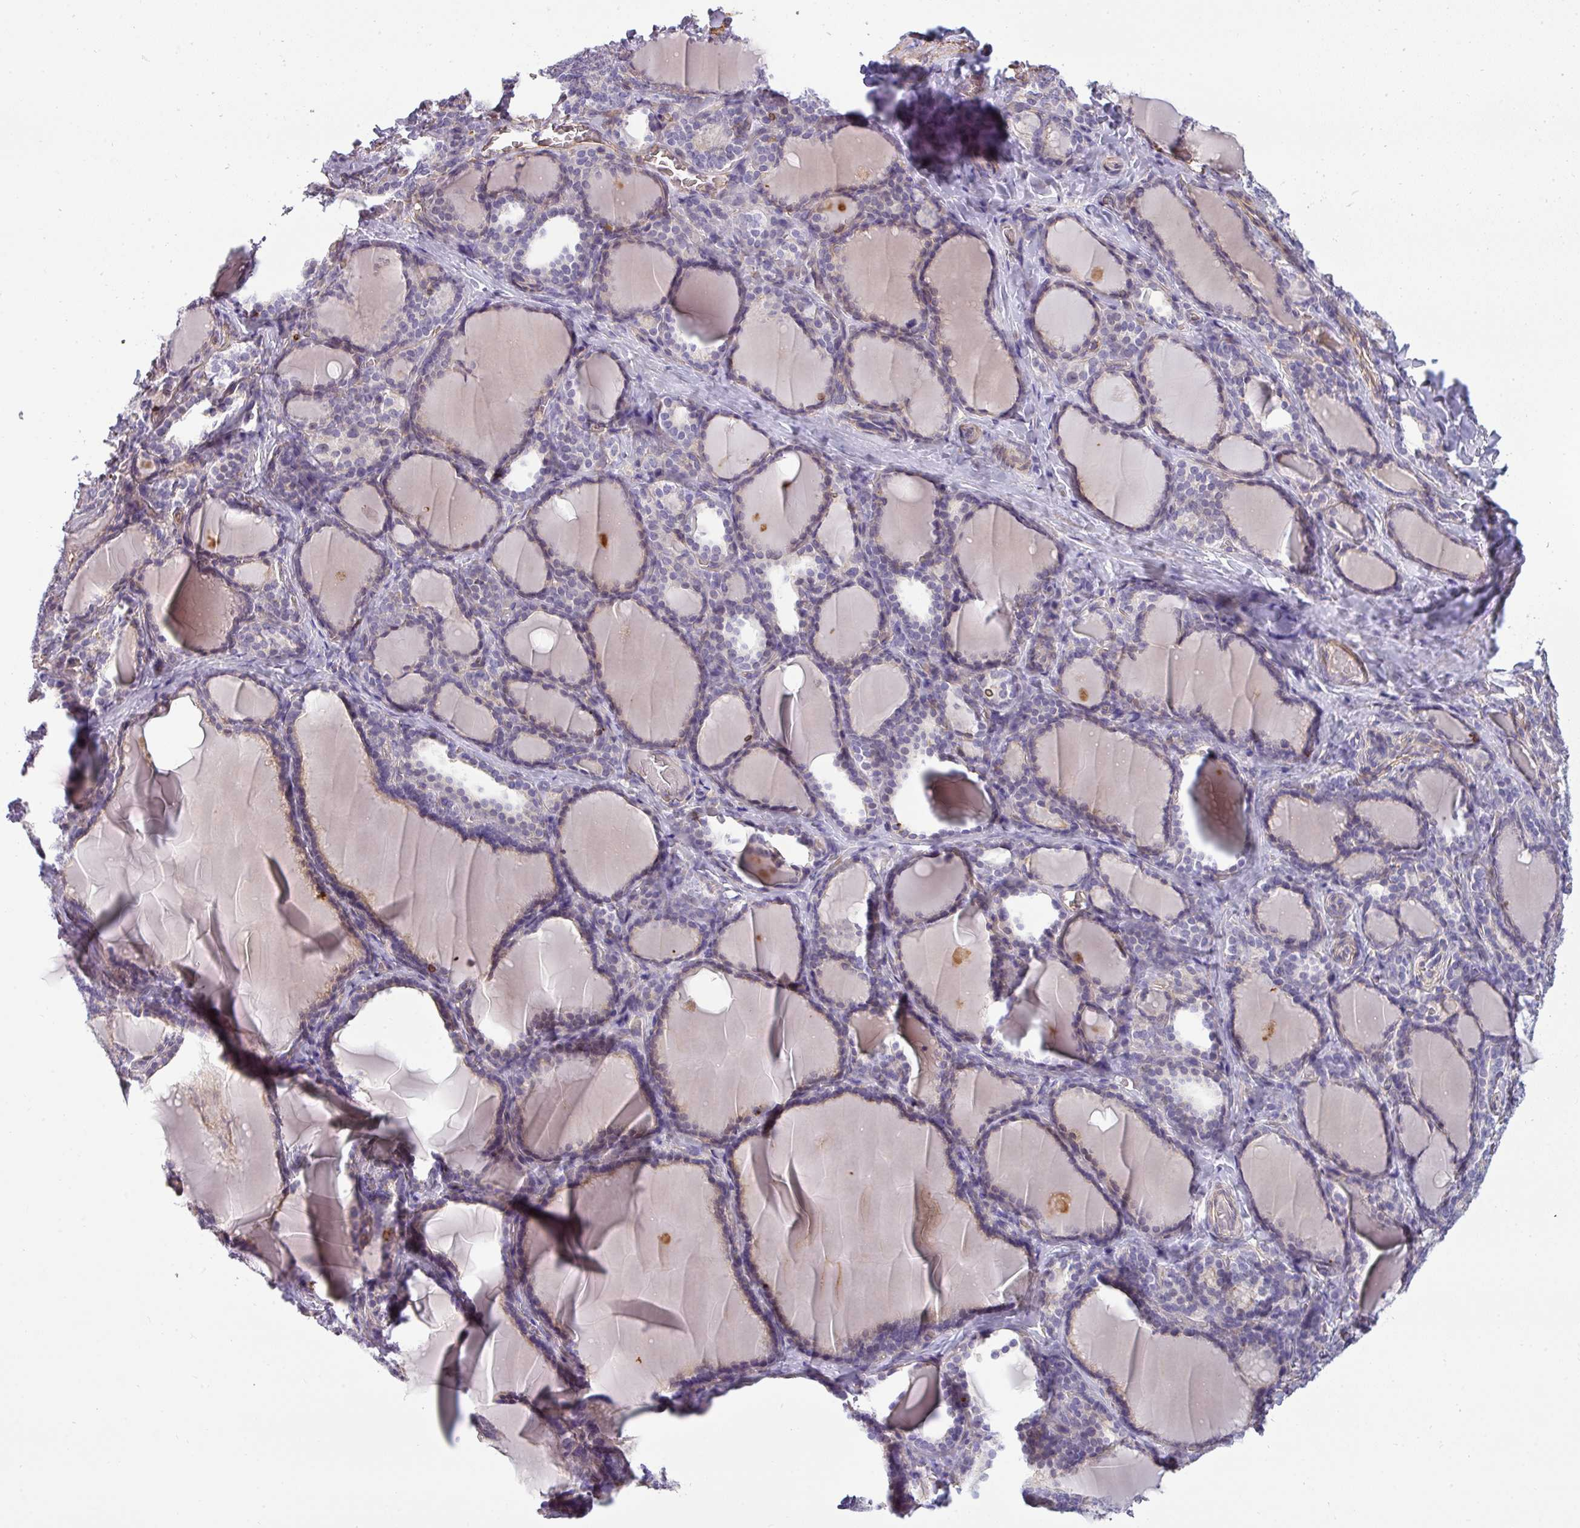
{"staining": {"intensity": "negative", "quantity": "none", "location": "none"}, "tissue": "thyroid gland", "cell_type": "Glandular cells", "image_type": "normal", "snomed": [{"axis": "morphology", "description": "Normal tissue, NOS"}, {"axis": "topography", "description": "Thyroid gland"}], "caption": "Immunohistochemistry image of normal thyroid gland stained for a protein (brown), which displays no expression in glandular cells. The staining was performed using DAB (3,3'-diaminobenzidine) to visualize the protein expression in brown, while the nuclei were stained in blue with hematoxylin (Magnification: 20x).", "gene": "ZNF835", "patient": {"sex": "female", "age": 31}}